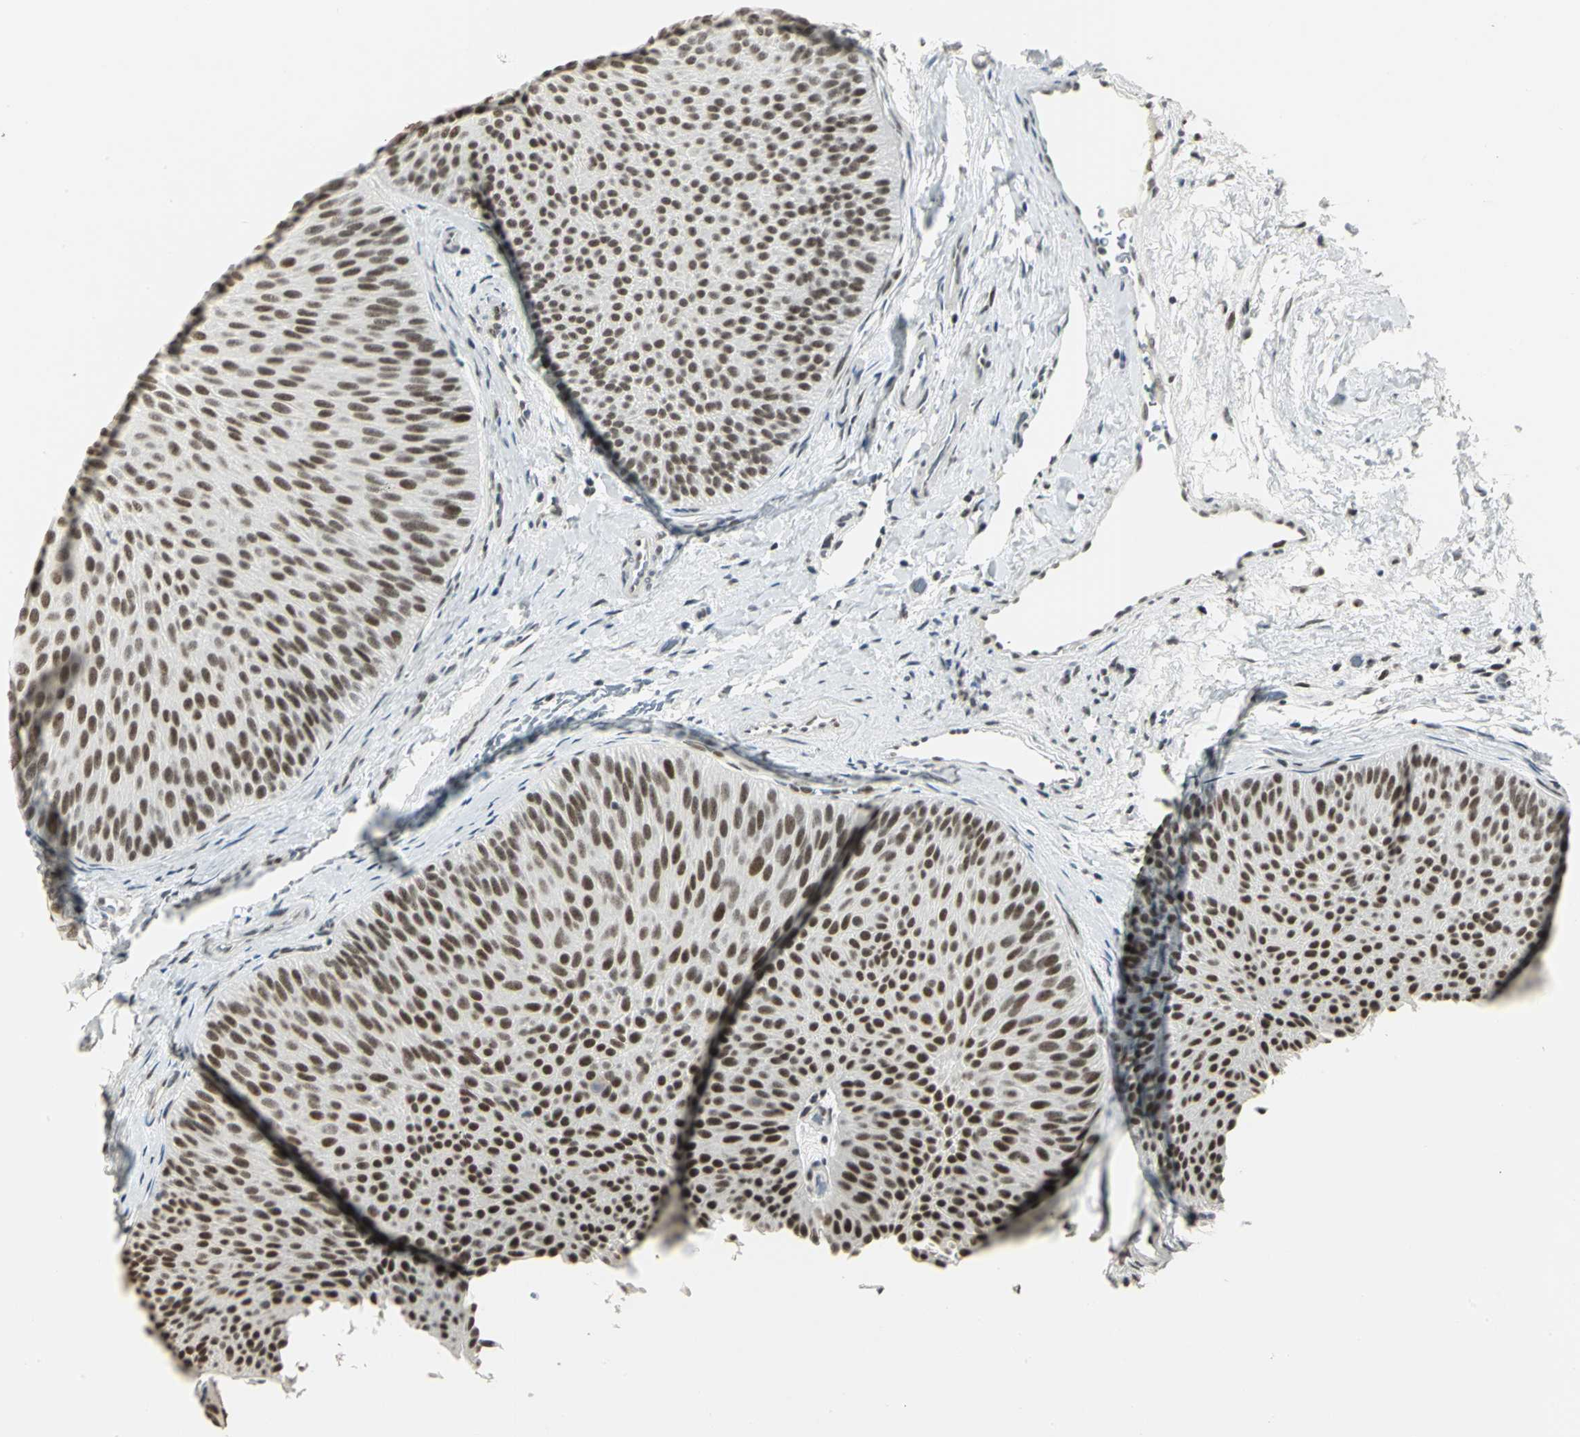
{"staining": {"intensity": "strong", "quantity": ">75%", "location": "nuclear"}, "tissue": "urothelial cancer", "cell_type": "Tumor cells", "image_type": "cancer", "snomed": [{"axis": "morphology", "description": "Urothelial carcinoma, Low grade"}, {"axis": "topography", "description": "Urinary bladder"}], "caption": "Immunohistochemical staining of urothelial cancer exhibits high levels of strong nuclear protein staining in approximately >75% of tumor cells.", "gene": "CBX3", "patient": {"sex": "female", "age": 60}}